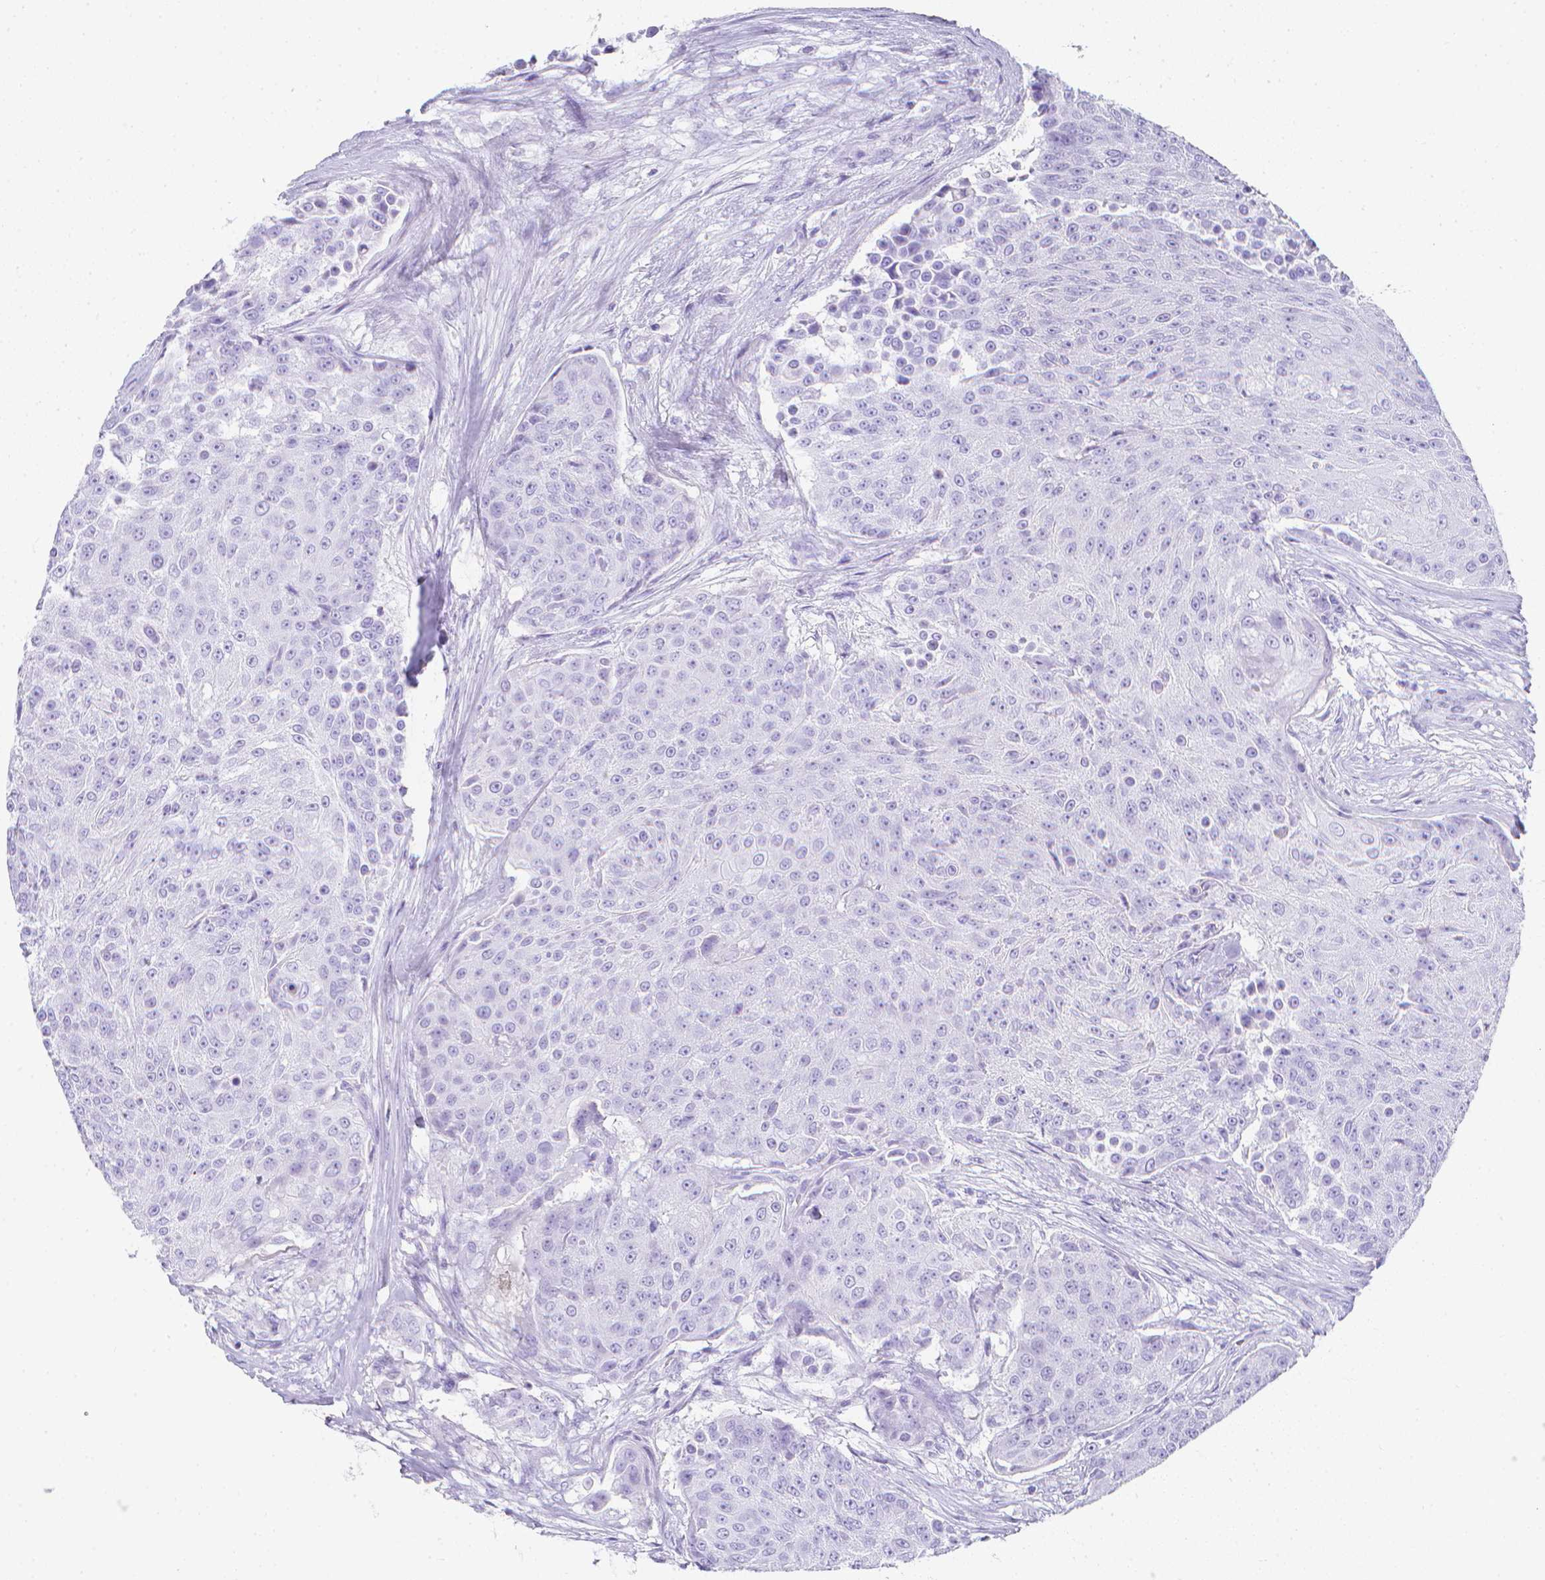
{"staining": {"intensity": "negative", "quantity": "none", "location": "none"}, "tissue": "urothelial cancer", "cell_type": "Tumor cells", "image_type": "cancer", "snomed": [{"axis": "morphology", "description": "Urothelial carcinoma, High grade"}, {"axis": "topography", "description": "Urinary bladder"}], "caption": "Histopathology image shows no protein staining in tumor cells of urothelial carcinoma (high-grade) tissue. (DAB immunohistochemistry with hematoxylin counter stain).", "gene": "LGALS4", "patient": {"sex": "female", "age": 63}}